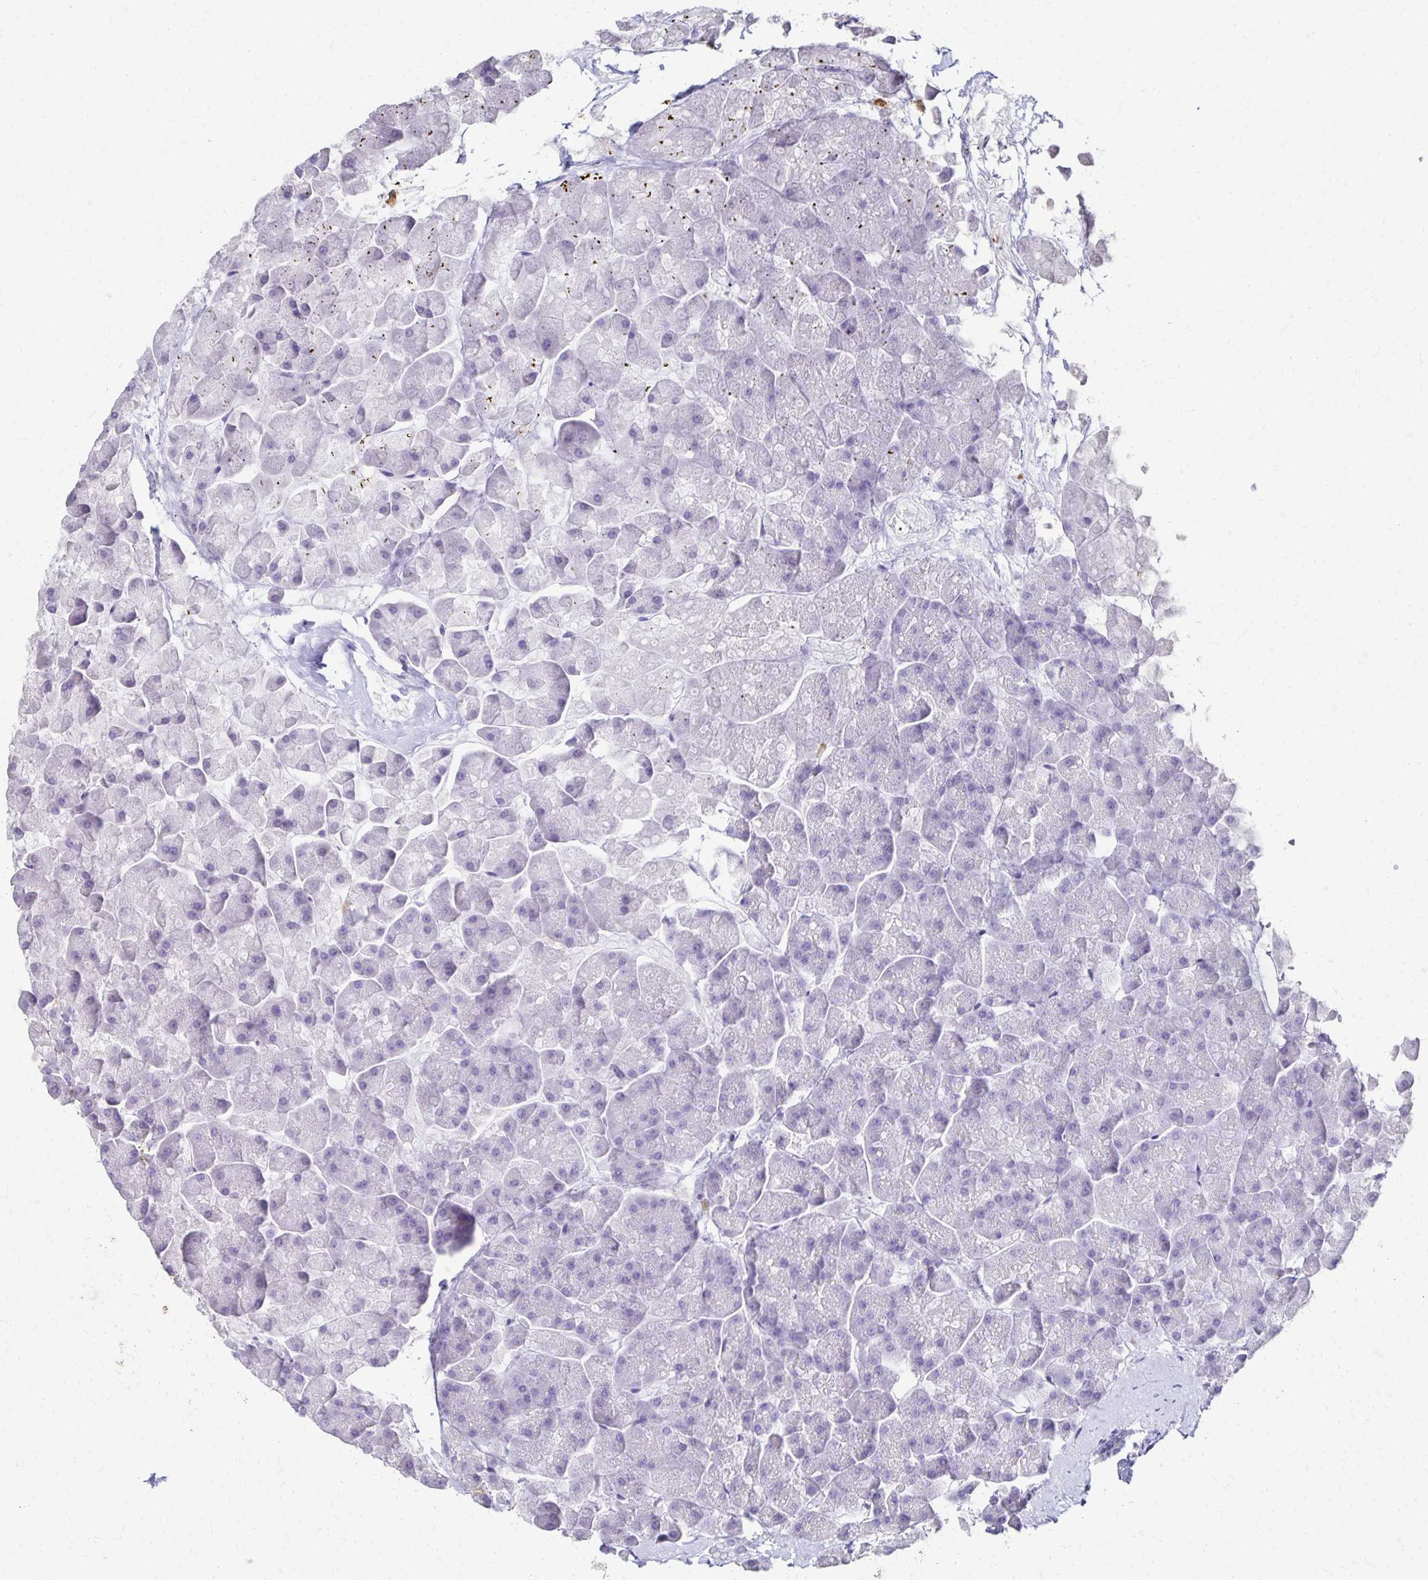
{"staining": {"intensity": "negative", "quantity": "none", "location": "none"}, "tissue": "pancreas", "cell_type": "Exocrine glandular cells", "image_type": "normal", "snomed": [{"axis": "morphology", "description": "Normal tissue, NOS"}, {"axis": "topography", "description": "Pancreas"}, {"axis": "topography", "description": "Peripheral nerve tissue"}], "caption": "This image is of benign pancreas stained with immunohistochemistry (IHC) to label a protein in brown with the nuclei are counter-stained blue. There is no positivity in exocrine glandular cells.", "gene": "DYNLT4", "patient": {"sex": "male", "age": 54}}